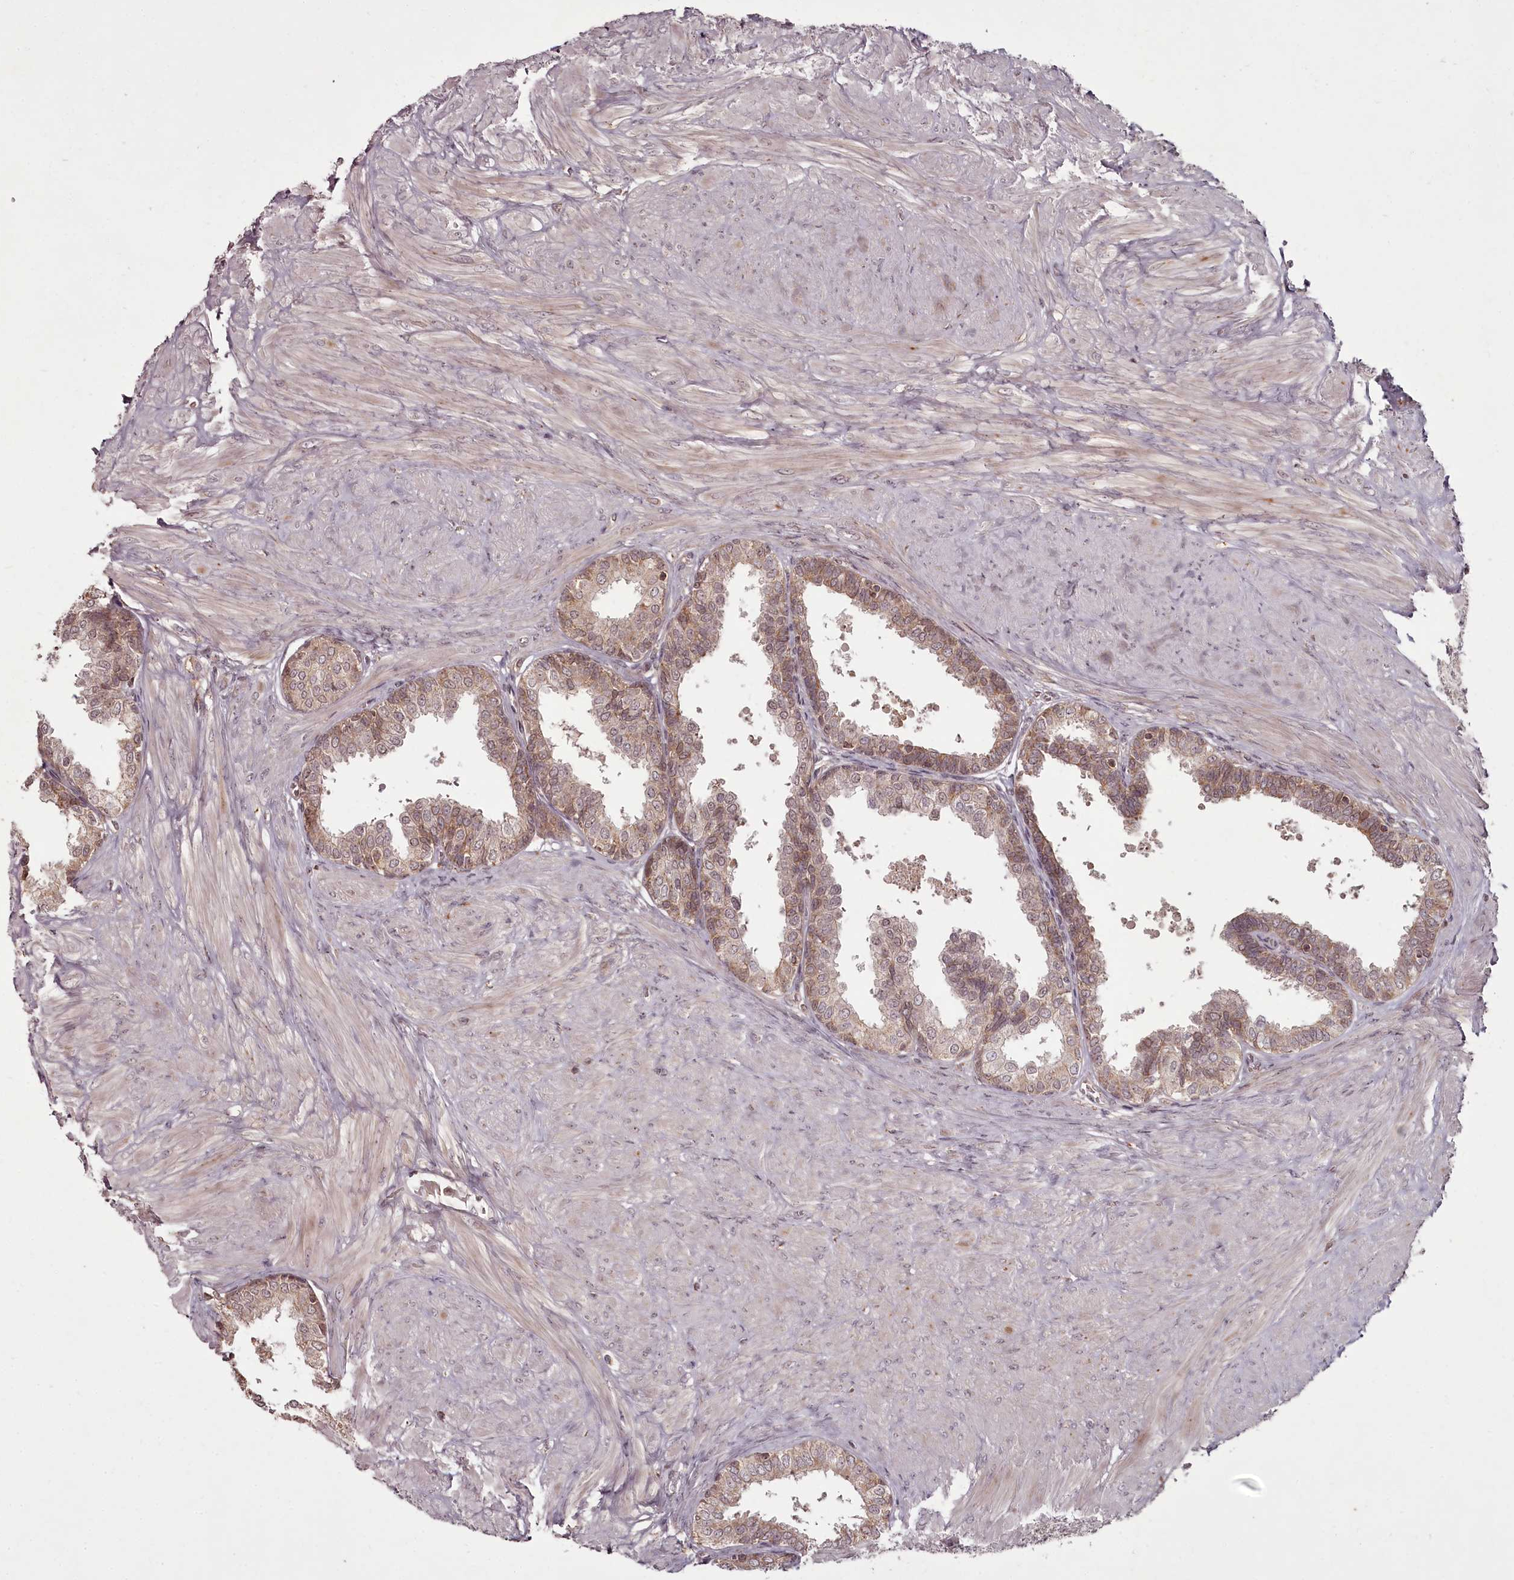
{"staining": {"intensity": "moderate", "quantity": ">75%", "location": "cytoplasmic/membranous"}, "tissue": "prostate", "cell_type": "Glandular cells", "image_type": "normal", "snomed": [{"axis": "morphology", "description": "Normal tissue, NOS"}, {"axis": "topography", "description": "Prostate"}], "caption": "The image demonstrates a brown stain indicating the presence of a protein in the cytoplasmic/membranous of glandular cells in prostate.", "gene": "PCBP2", "patient": {"sex": "male", "age": 48}}